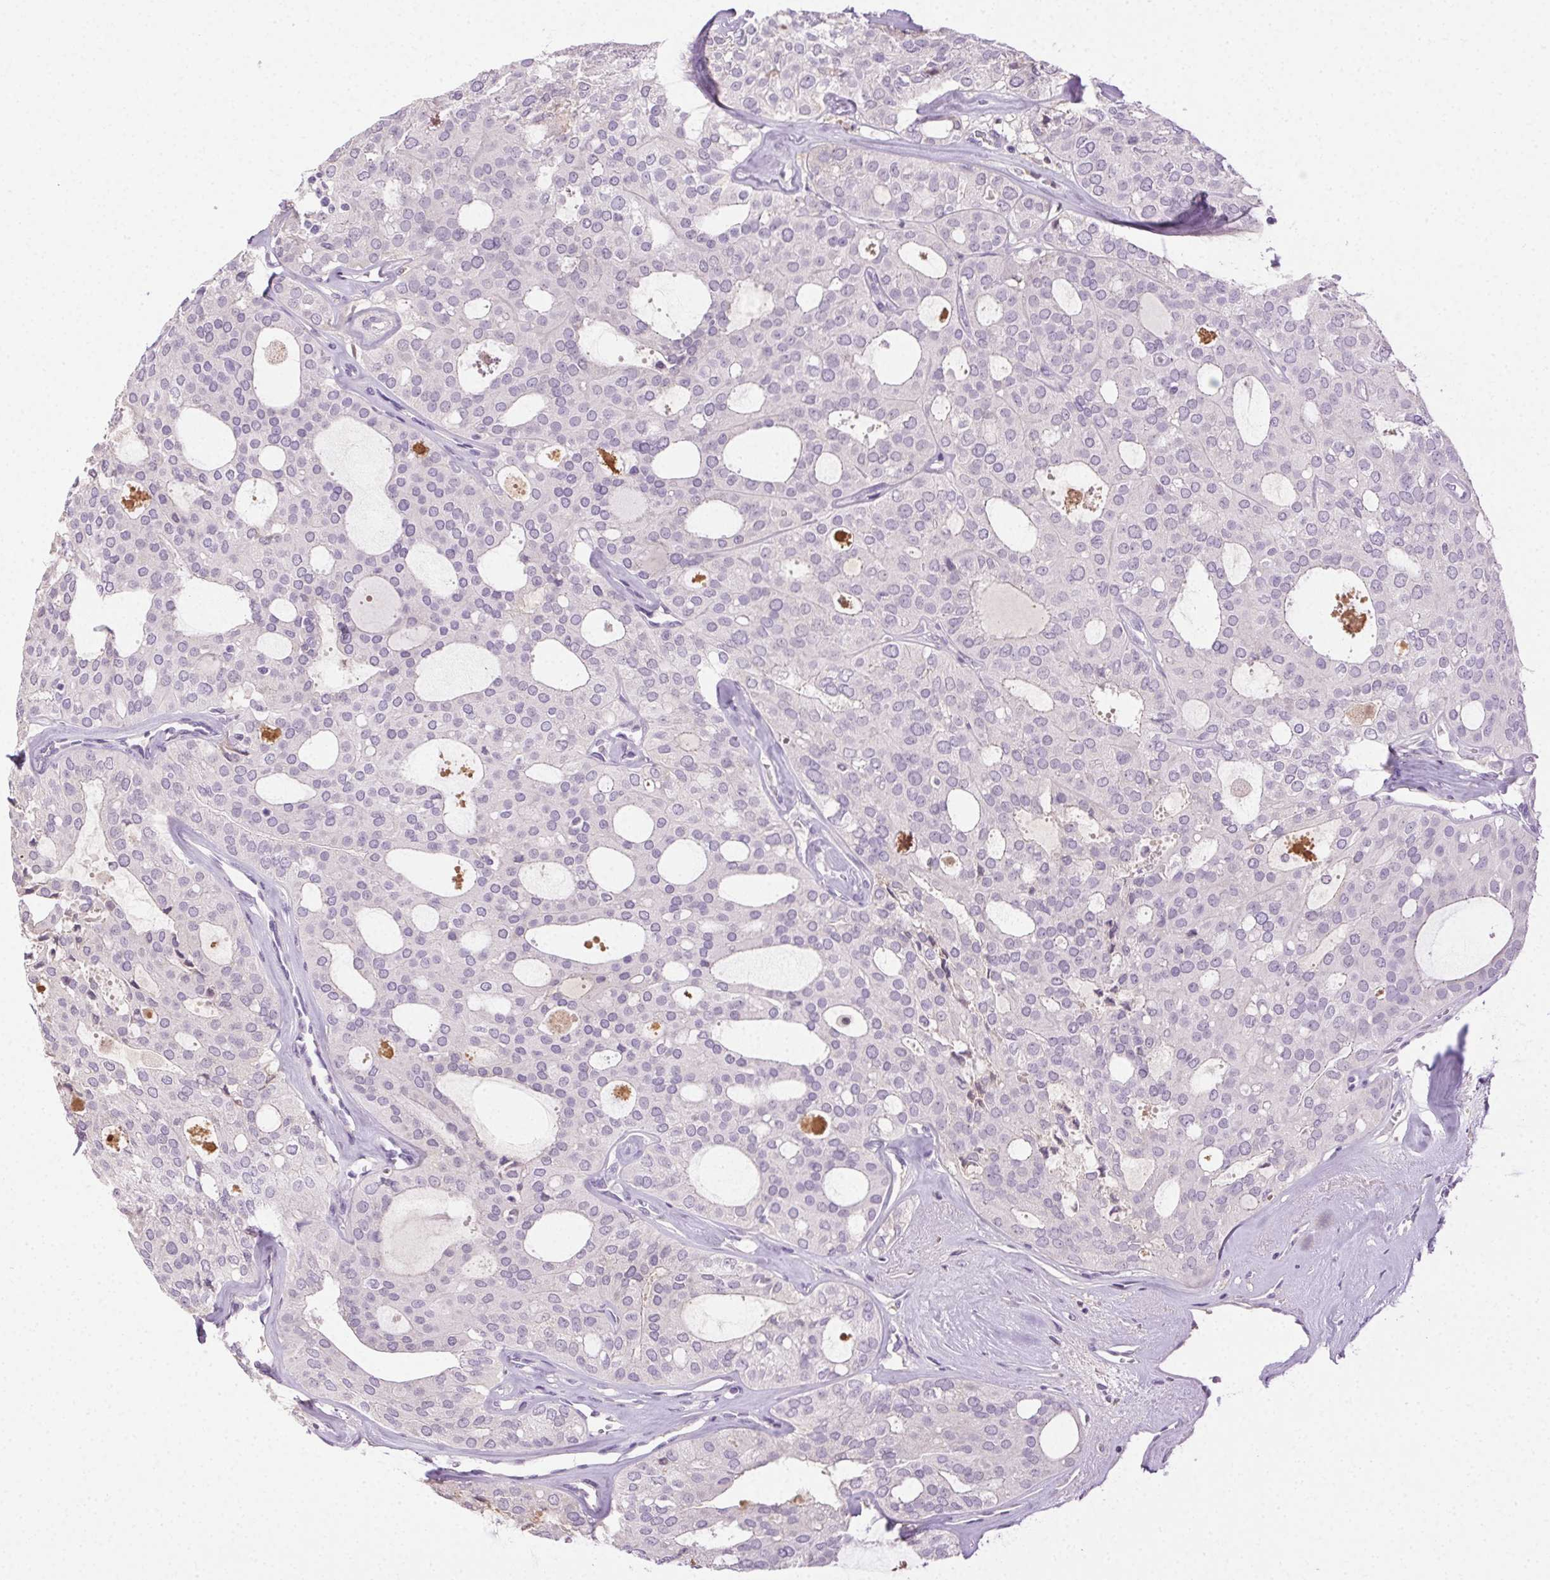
{"staining": {"intensity": "negative", "quantity": "none", "location": "none"}, "tissue": "thyroid cancer", "cell_type": "Tumor cells", "image_type": "cancer", "snomed": [{"axis": "morphology", "description": "Follicular adenoma carcinoma, NOS"}, {"axis": "topography", "description": "Thyroid gland"}], "caption": "Tumor cells show no significant staining in thyroid cancer. Nuclei are stained in blue.", "gene": "BPIFB2", "patient": {"sex": "male", "age": 75}}